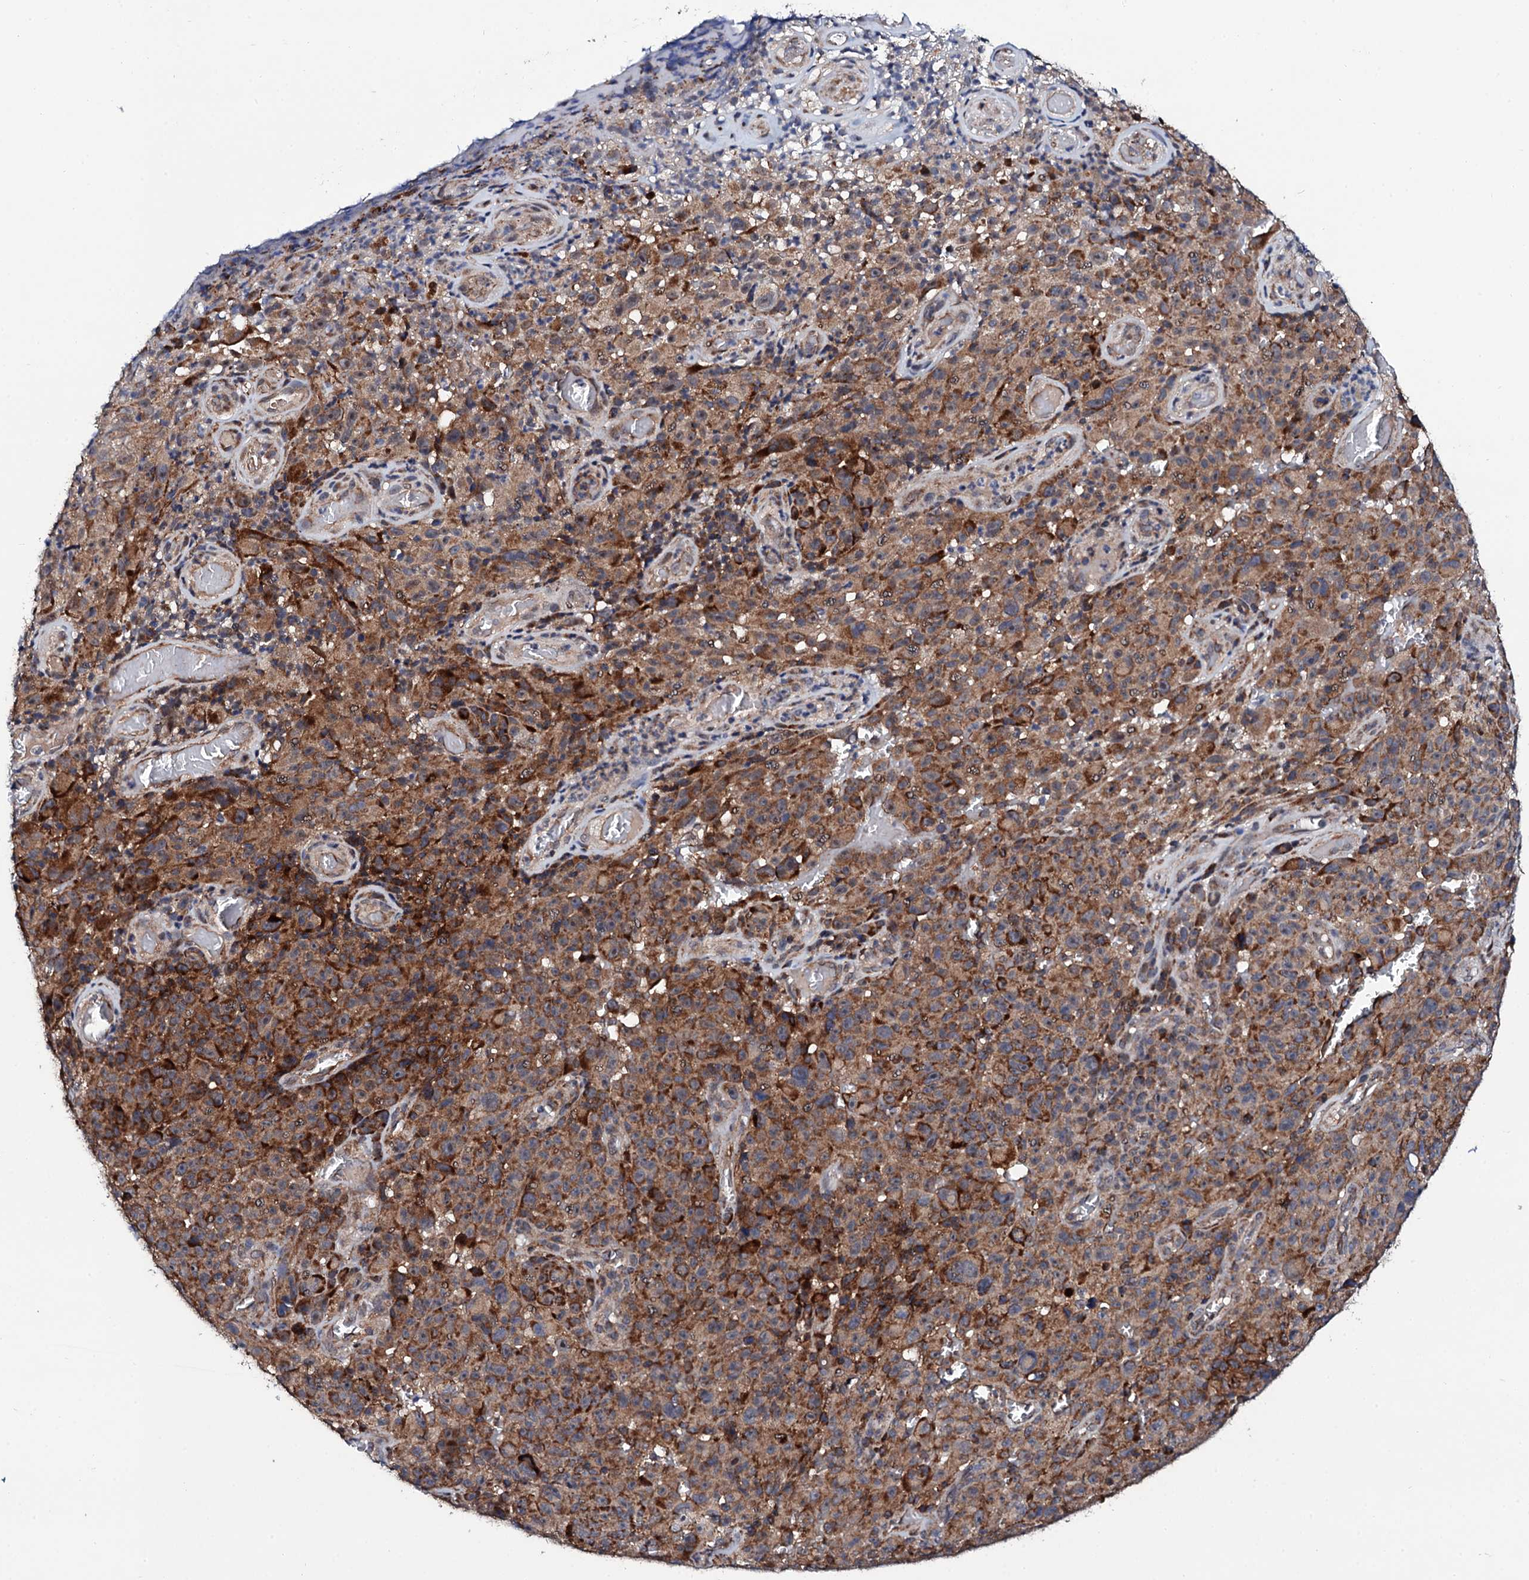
{"staining": {"intensity": "moderate", "quantity": ">75%", "location": "cytoplasmic/membranous"}, "tissue": "melanoma", "cell_type": "Tumor cells", "image_type": "cancer", "snomed": [{"axis": "morphology", "description": "Malignant melanoma, NOS"}, {"axis": "topography", "description": "Skin"}], "caption": "This micrograph shows immunohistochemistry (IHC) staining of human melanoma, with medium moderate cytoplasmic/membranous positivity in approximately >75% of tumor cells.", "gene": "COG4", "patient": {"sex": "female", "age": 82}}